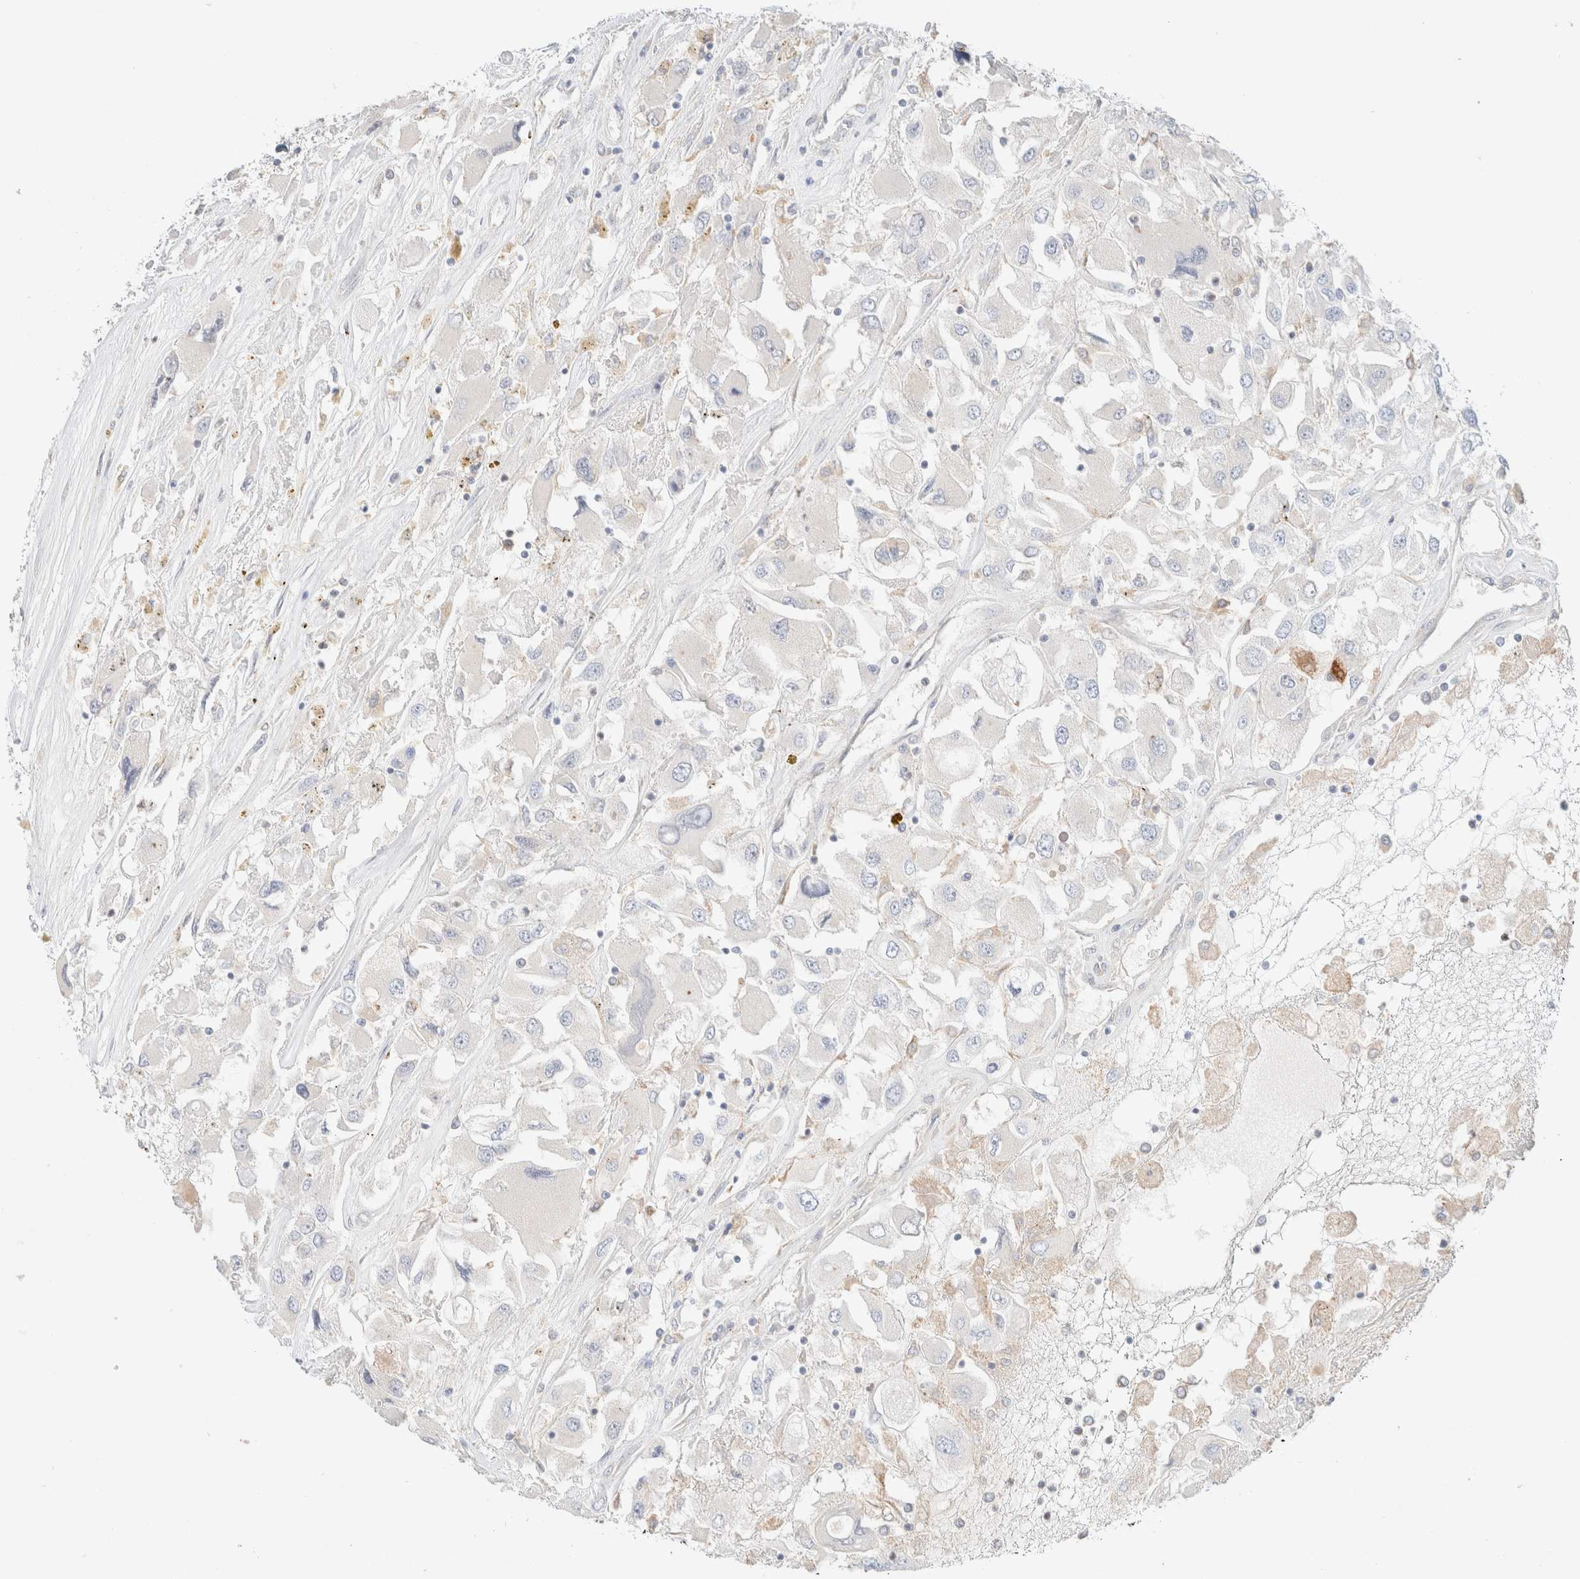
{"staining": {"intensity": "negative", "quantity": "none", "location": "none"}, "tissue": "renal cancer", "cell_type": "Tumor cells", "image_type": "cancer", "snomed": [{"axis": "morphology", "description": "Adenocarcinoma, NOS"}, {"axis": "topography", "description": "Kidney"}], "caption": "High power microscopy image of an immunohistochemistry histopathology image of renal adenocarcinoma, revealing no significant positivity in tumor cells. (DAB (3,3'-diaminobenzidine) IHC, high magnification).", "gene": "SARM1", "patient": {"sex": "female", "age": 52}}